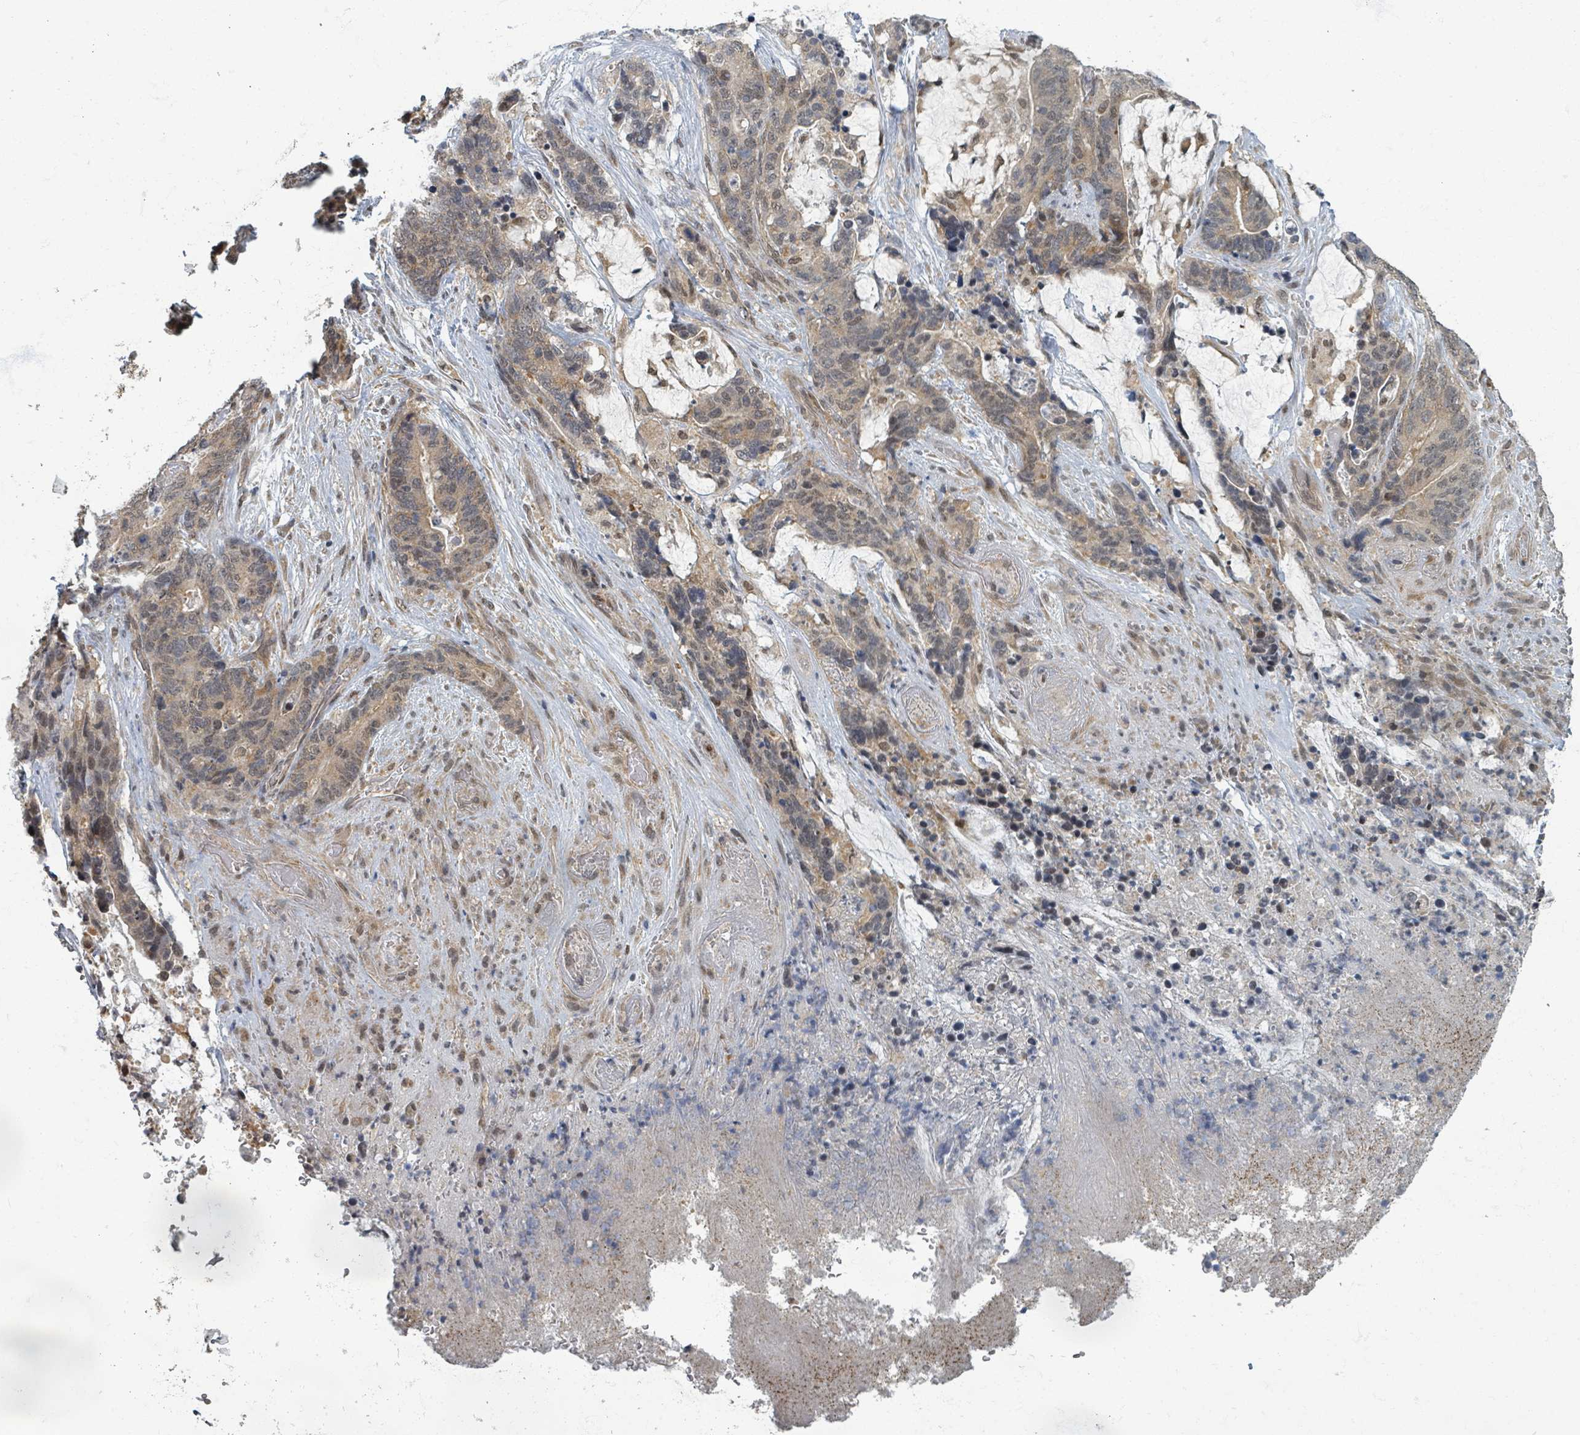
{"staining": {"intensity": "weak", "quantity": "25%-75%", "location": "cytoplasmic/membranous,nuclear"}, "tissue": "stomach cancer", "cell_type": "Tumor cells", "image_type": "cancer", "snomed": [{"axis": "morphology", "description": "Normal tissue, NOS"}, {"axis": "morphology", "description": "Adenocarcinoma, NOS"}, {"axis": "topography", "description": "Stomach"}], "caption": "Protein staining of stomach adenocarcinoma tissue shows weak cytoplasmic/membranous and nuclear expression in about 25%-75% of tumor cells.", "gene": "INTS15", "patient": {"sex": "female", "age": 64}}